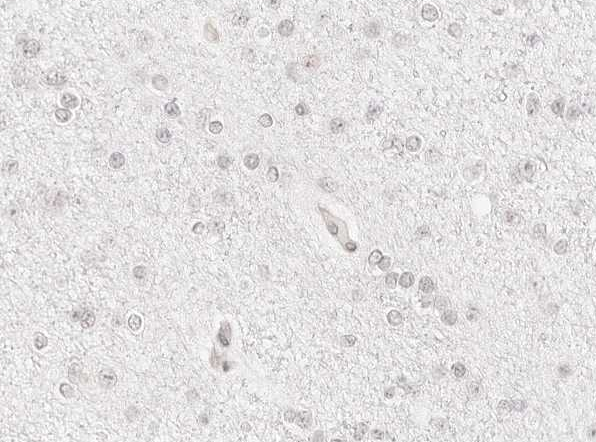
{"staining": {"intensity": "negative", "quantity": "none", "location": "none"}, "tissue": "glioma", "cell_type": "Tumor cells", "image_type": "cancer", "snomed": [{"axis": "morphology", "description": "Glioma, malignant, Low grade"}, {"axis": "topography", "description": "Brain"}], "caption": "Glioma stained for a protein using IHC demonstrates no staining tumor cells.", "gene": "ITGA6", "patient": {"sex": "female", "age": 22}}